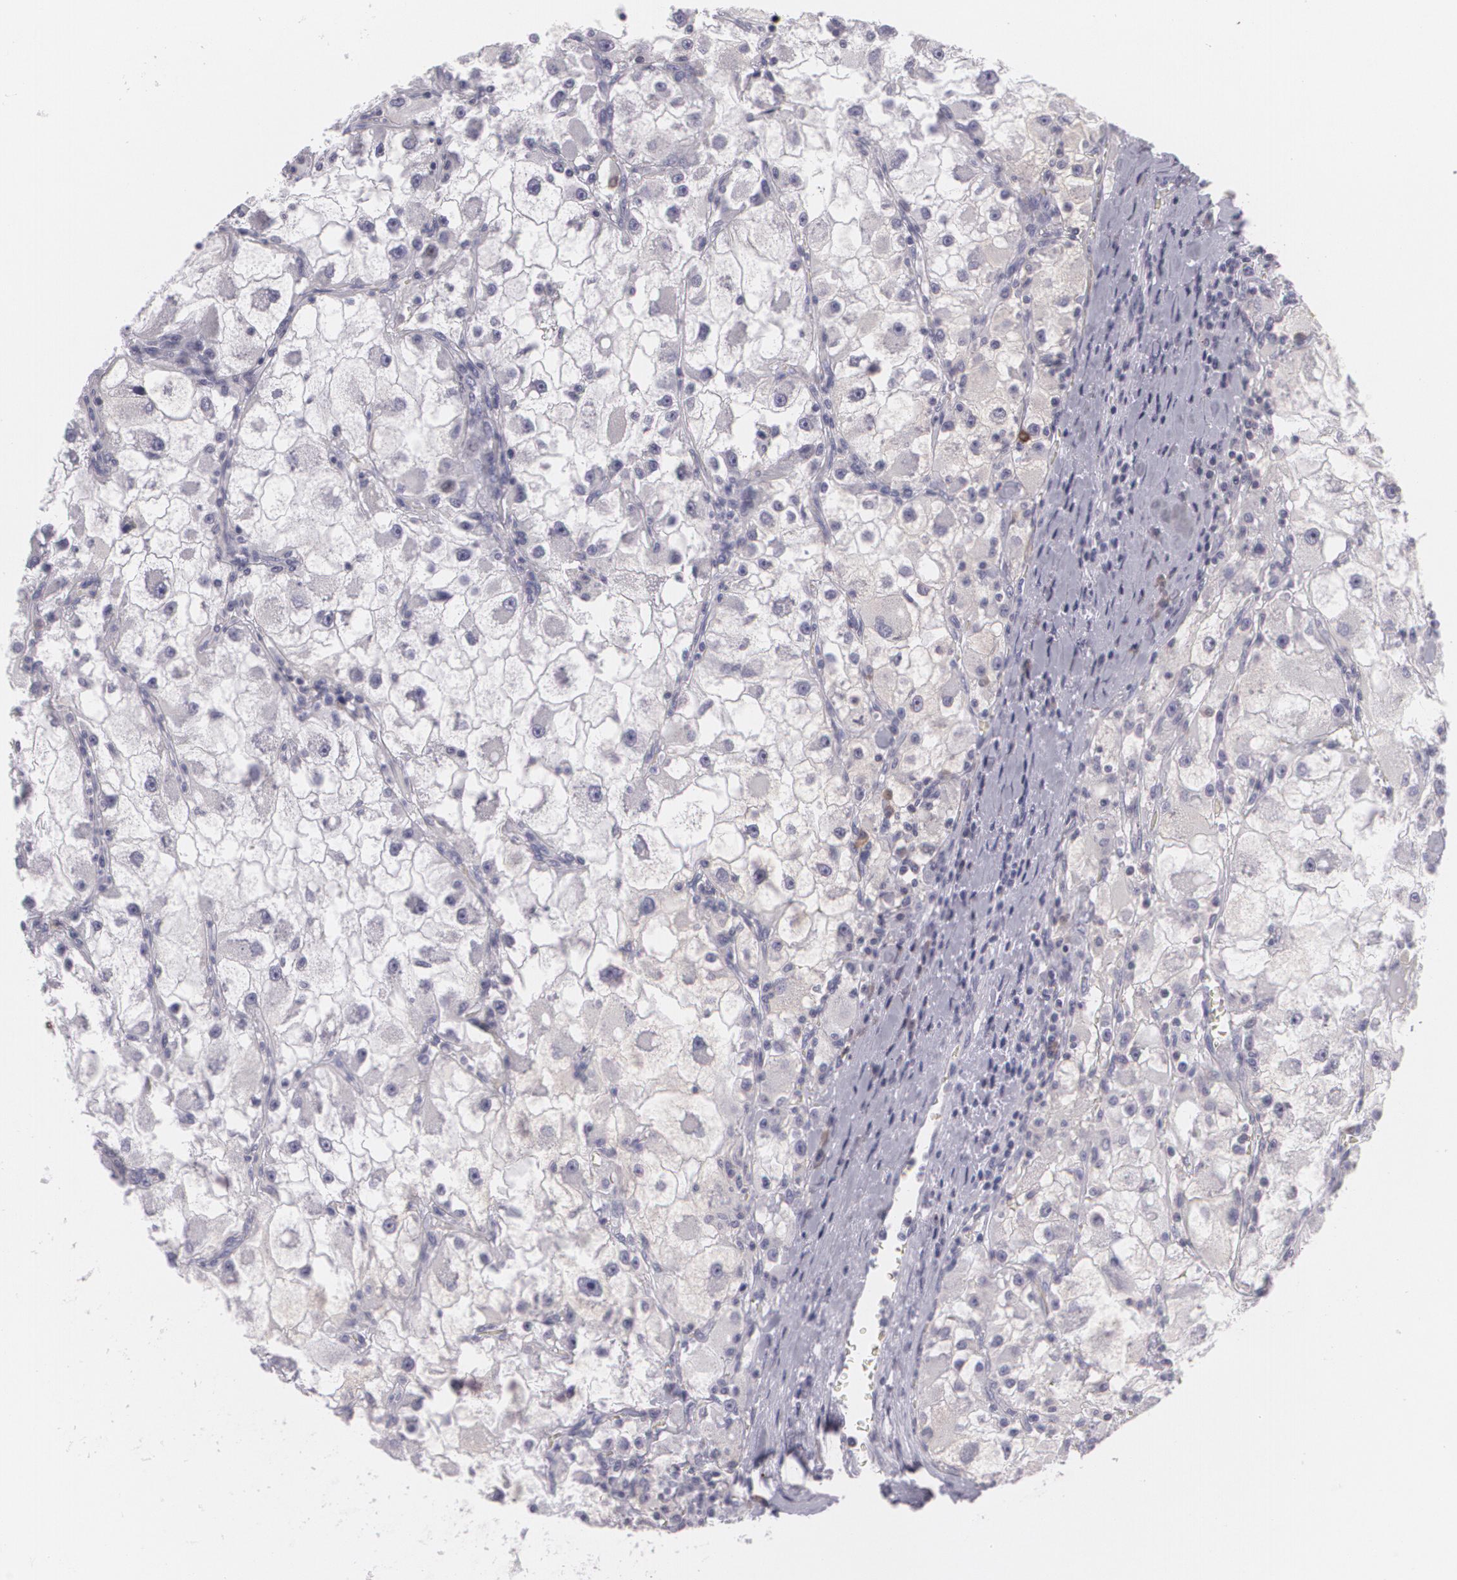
{"staining": {"intensity": "negative", "quantity": "none", "location": "none"}, "tissue": "renal cancer", "cell_type": "Tumor cells", "image_type": "cancer", "snomed": [{"axis": "morphology", "description": "Adenocarcinoma, NOS"}, {"axis": "topography", "description": "Kidney"}], "caption": "DAB immunohistochemical staining of renal cancer (adenocarcinoma) reveals no significant expression in tumor cells.", "gene": "MAP2", "patient": {"sex": "female", "age": 73}}